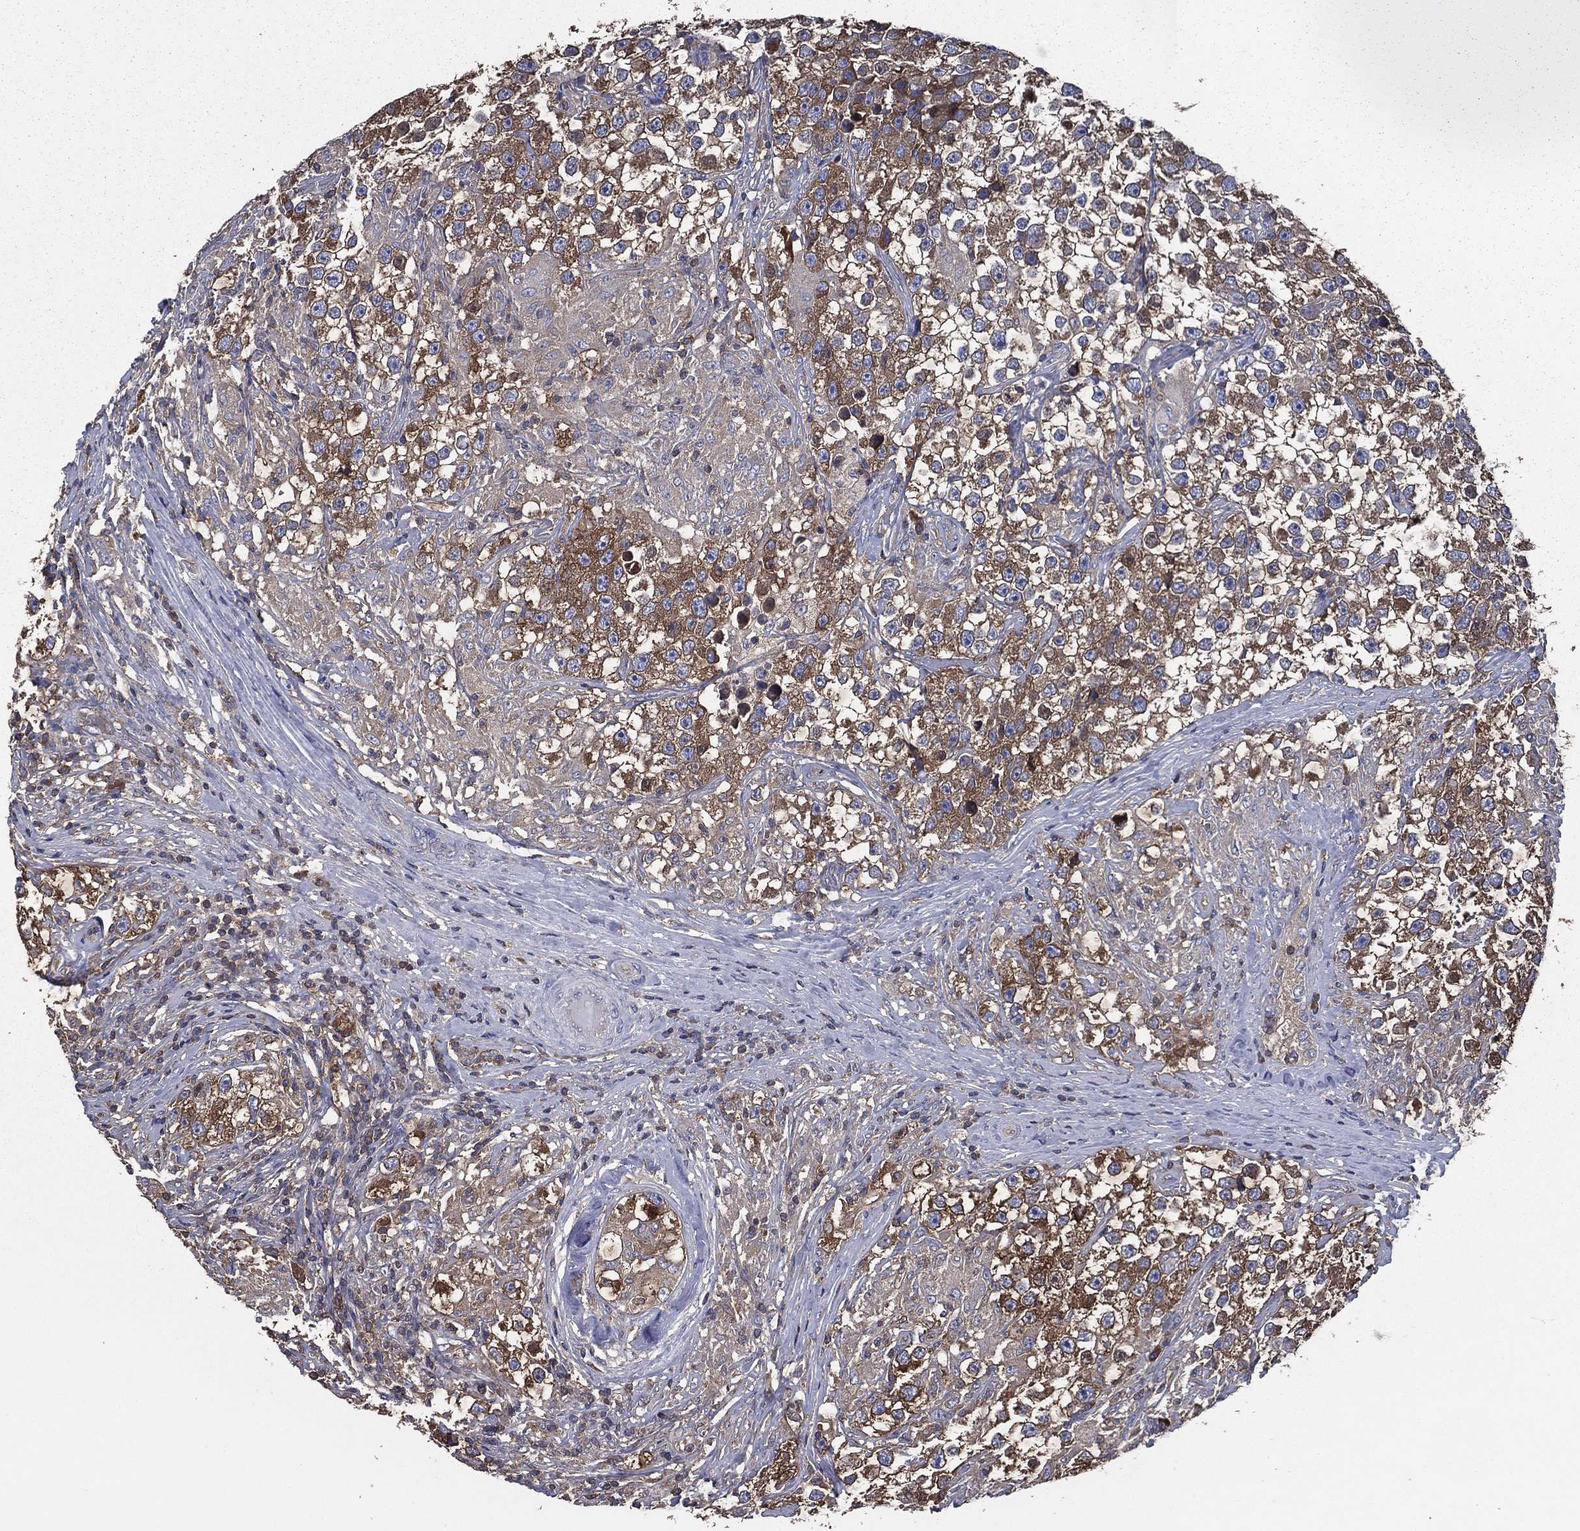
{"staining": {"intensity": "strong", "quantity": "25%-75%", "location": "cytoplasmic/membranous"}, "tissue": "testis cancer", "cell_type": "Tumor cells", "image_type": "cancer", "snomed": [{"axis": "morphology", "description": "Seminoma, NOS"}, {"axis": "topography", "description": "Testis"}], "caption": "Testis cancer (seminoma) was stained to show a protein in brown. There is high levels of strong cytoplasmic/membranous staining in approximately 25%-75% of tumor cells.", "gene": "SARS1", "patient": {"sex": "male", "age": 46}}